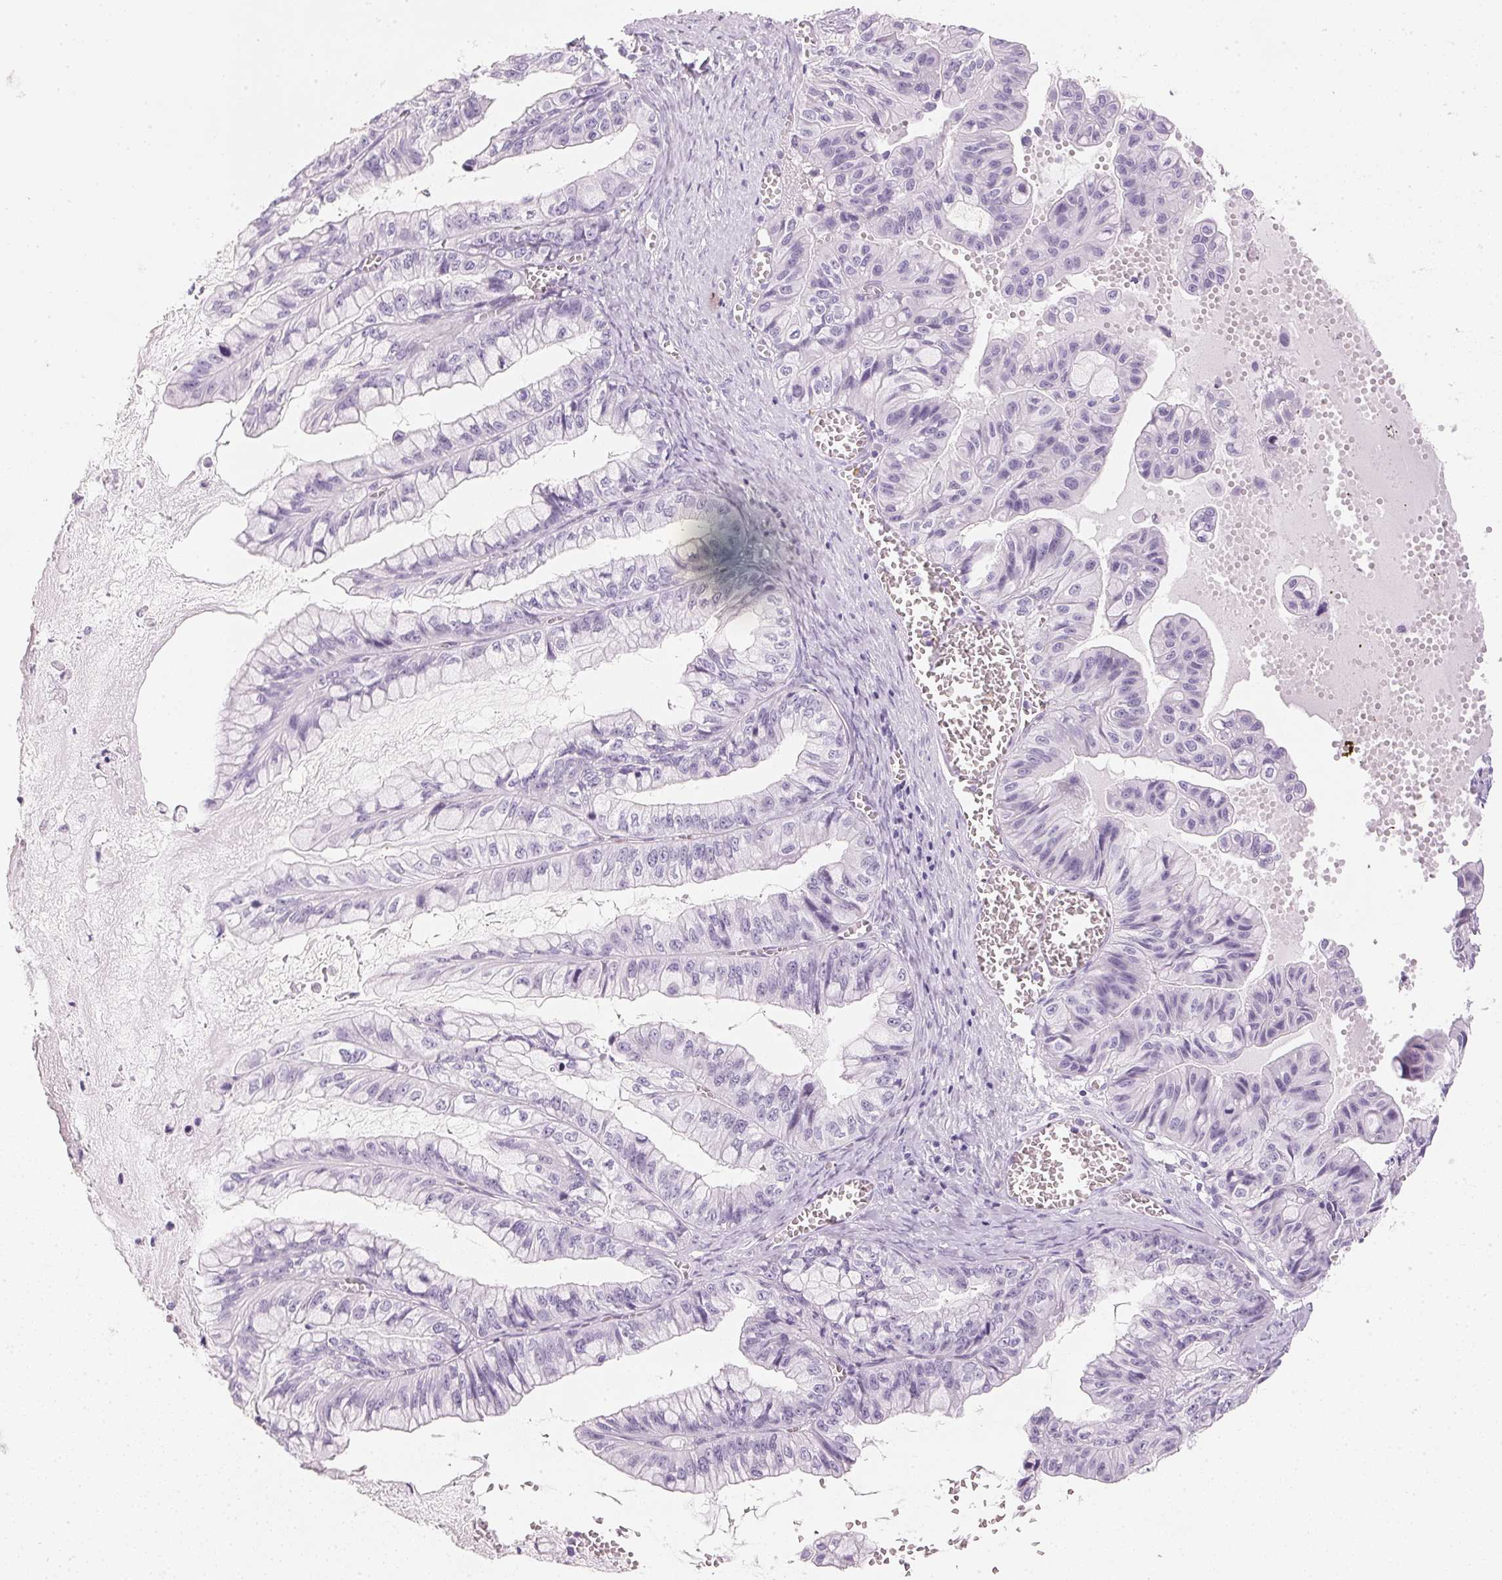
{"staining": {"intensity": "negative", "quantity": "none", "location": "none"}, "tissue": "ovarian cancer", "cell_type": "Tumor cells", "image_type": "cancer", "snomed": [{"axis": "morphology", "description": "Cystadenocarcinoma, mucinous, NOS"}, {"axis": "topography", "description": "Ovary"}], "caption": "Tumor cells show no significant staining in ovarian cancer.", "gene": "IGFBP1", "patient": {"sex": "female", "age": 72}}